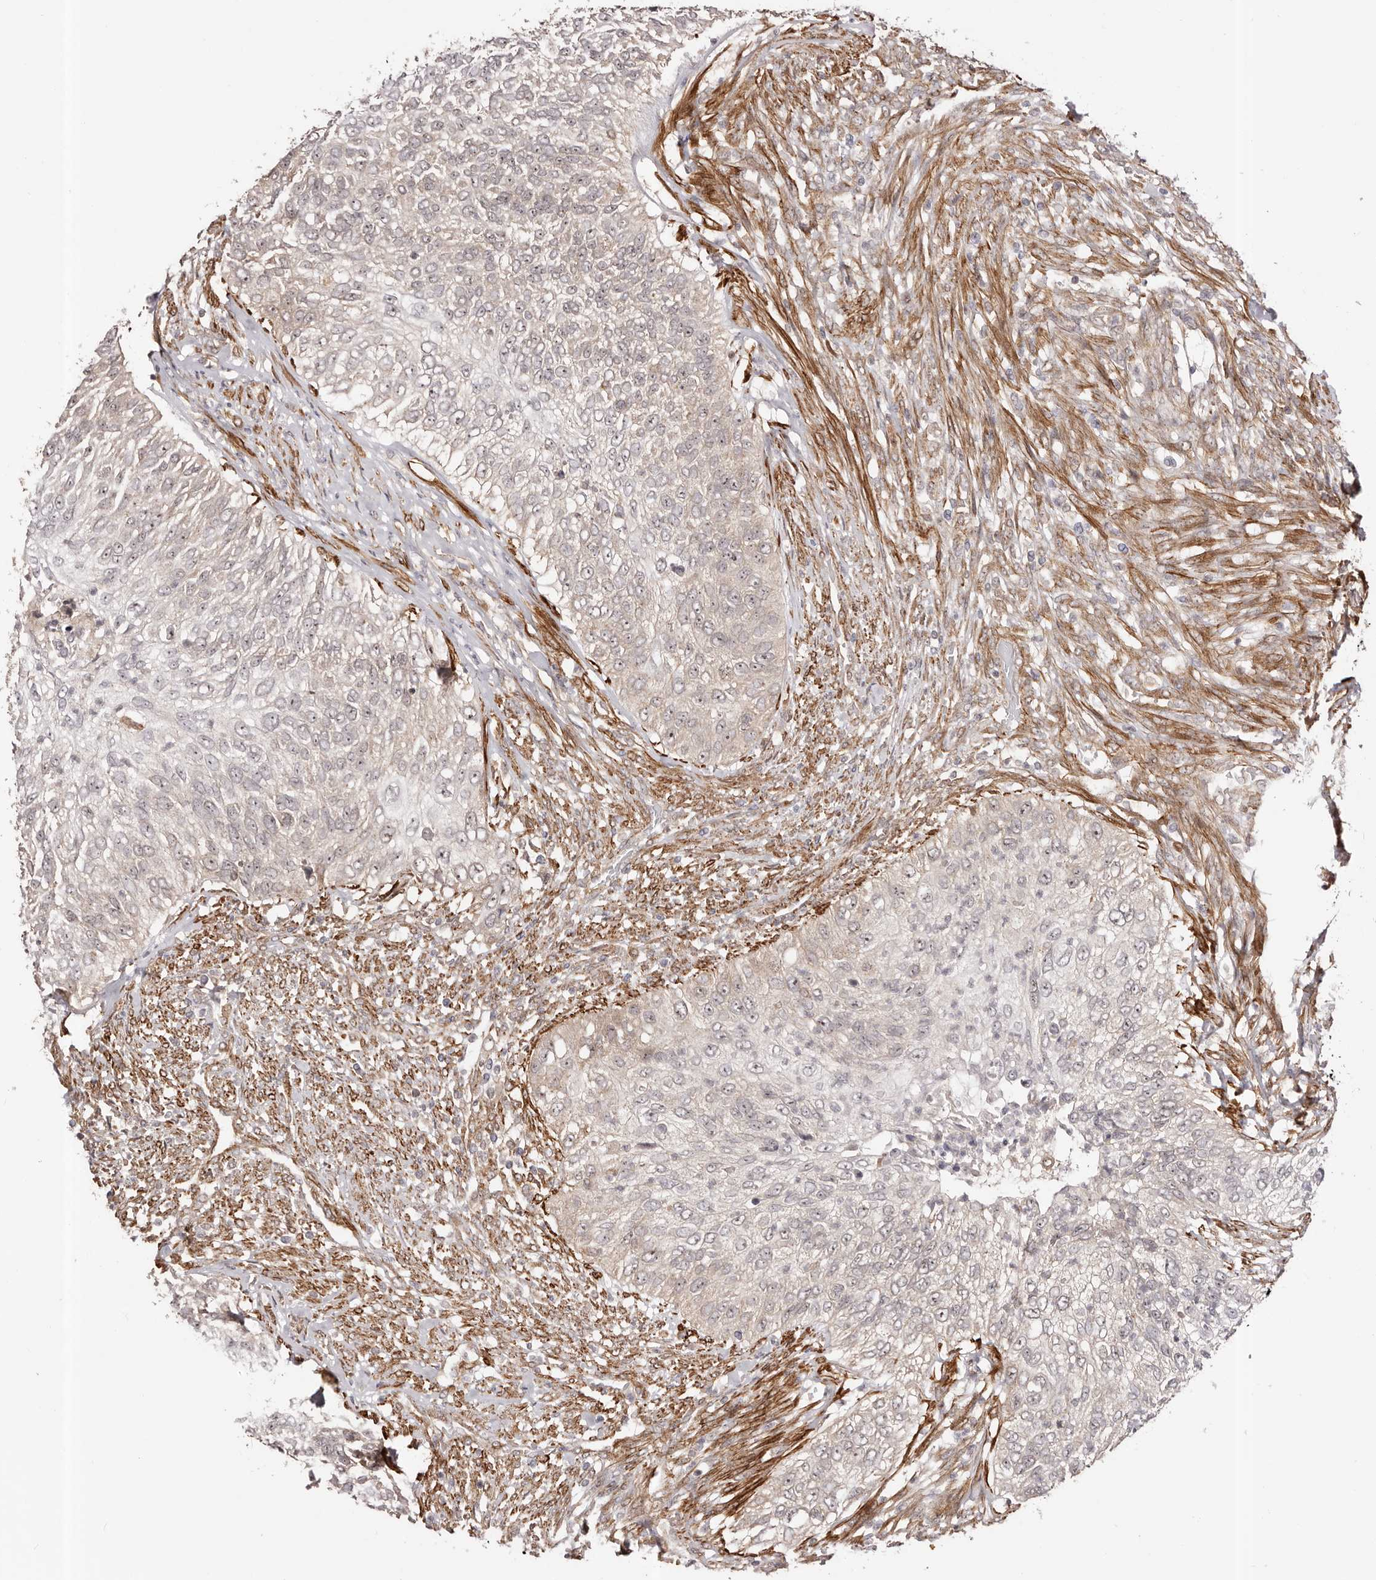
{"staining": {"intensity": "weak", "quantity": "25%-75%", "location": "nuclear"}, "tissue": "urothelial cancer", "cell_type": "Tumor cells", "image_type": "cancer", "snomed": [{"axis": "morphology", "description": "Urothelial carcinoma, High grade"}, {"axis": "topography", "description": "Urinary bladder"}], "caption": "The micrograph exhibits immunohistochemical staining of urothelial cancer. There is weak nuclear positivity is seen in approximately 25%-75% of tumor cells.", "gene": "MICAL2", "patient": {"sex": "female", "age": 60}}